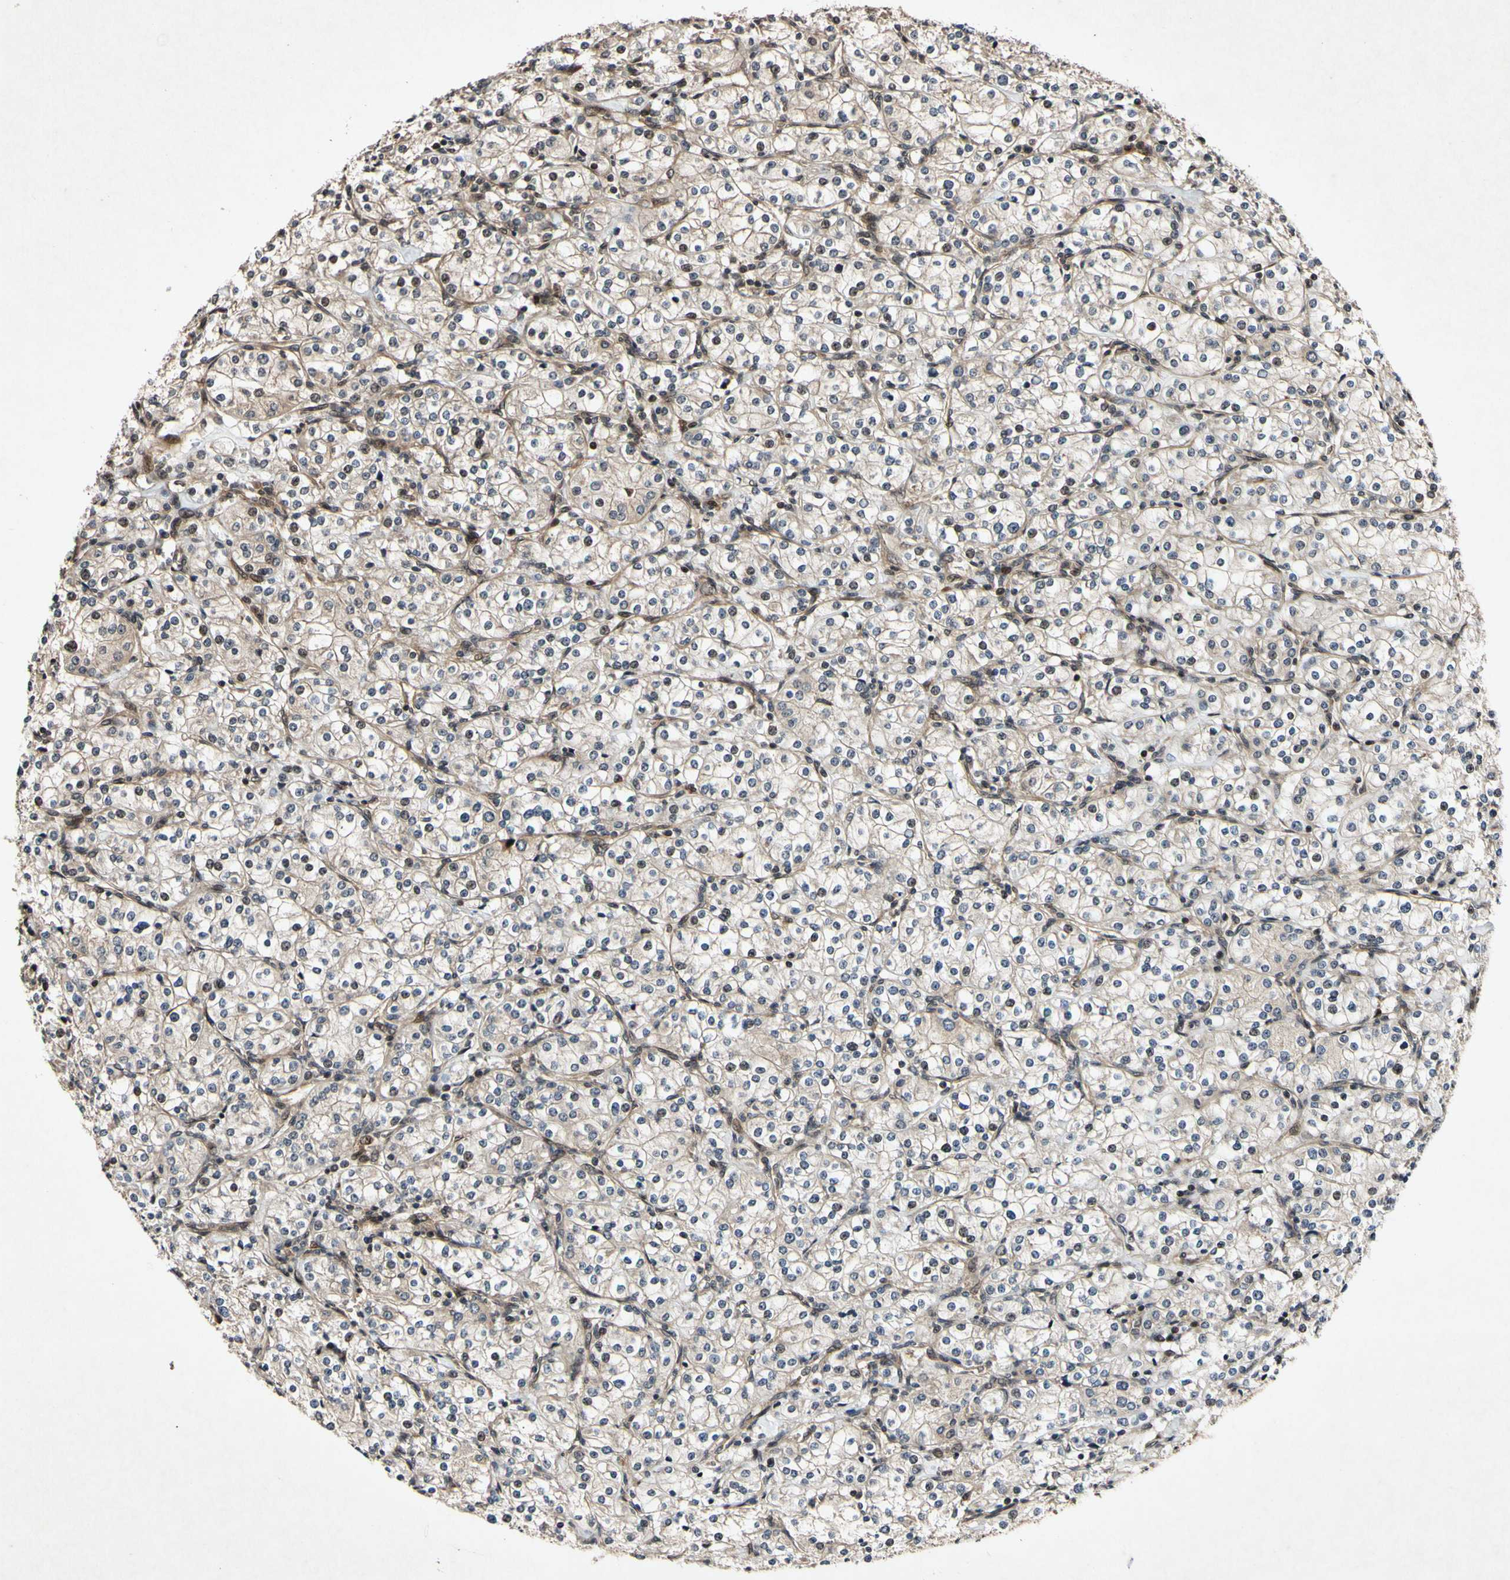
{"staining": {"intensity": "weak", "quantity": ">75%", "location": "cytoplasmic/membranous"}, "tissue": "renal cancer", "cell_type": "Tumor cells", "image_type": "cancer", "snomed": [{"axis": "morphology", "description": "Adenocarcinoma, NOS"}, {"axis": "topography", "description": "Kidney"}], "caption": "Immunohistochemistry staining of renal cancer, which shows low levels of weak cytoplasmic/membranous staining in approximately >75% of tumor cells indicating weak cytoplasmic/membranous protein staining. The staining was performed using DAB (3,3'-diaminobenzidine) (brown) for protein detection and nuclei were counterstained in hematoxylin (blue).", "gene": "CSNK1E", "patient": {"sex": "male", "age": 77}}